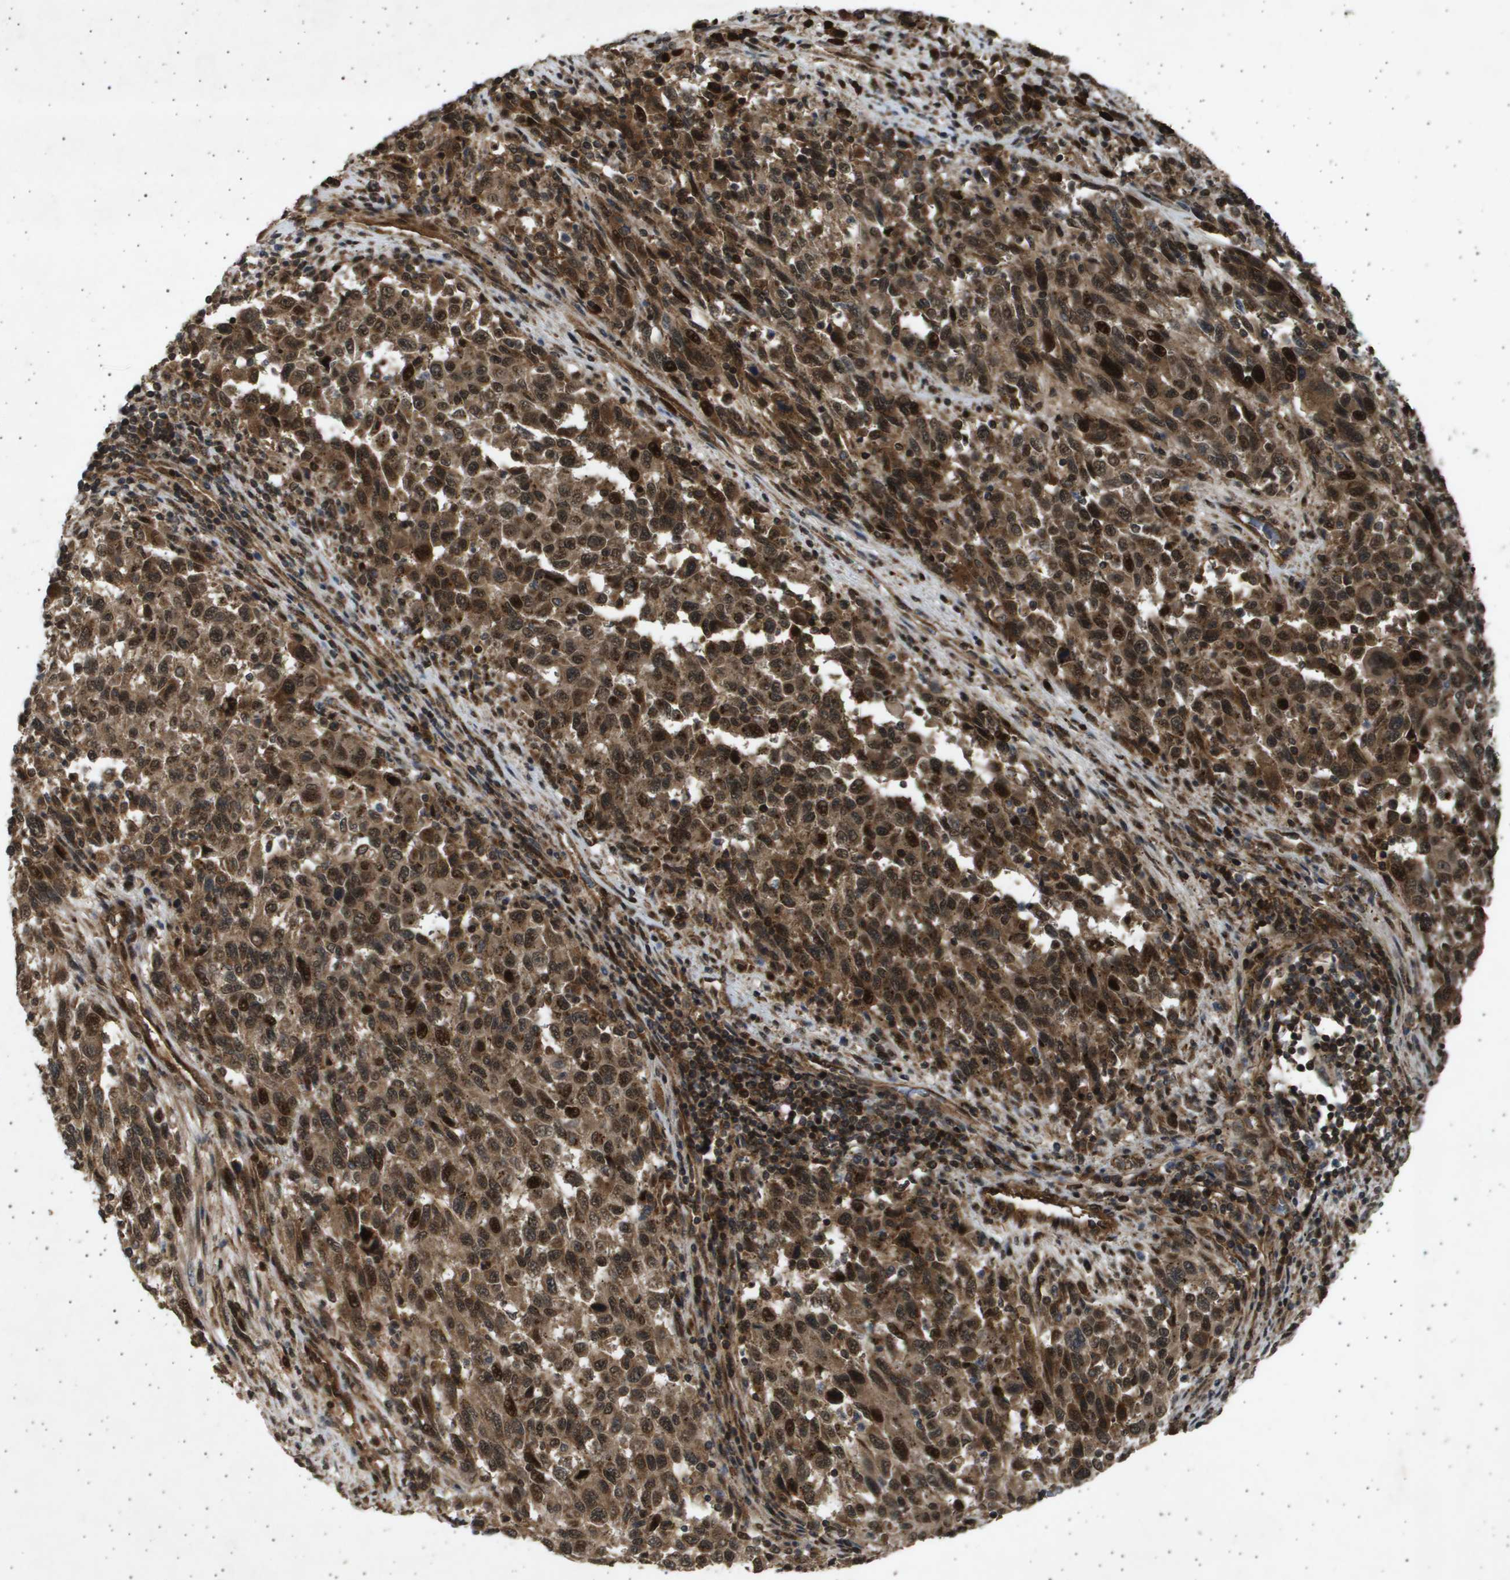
{"staining": {"intensity": "strong", "quantity": ">75%", "location": "cytoplasmic/membranous,nuclear"}, "tissue": "melanoma", "cell_type": "Tumor cells", "image_type": "cancer", "snomed": [{"axis": "morphology", "description": "Malignant melanoma, Metastatic site"}, {"axis": "topography", "description": "Lymph node"}], "caption": "An immunohistochemistry photomicrograph of neoplastic tissue is shown. Protein staining in brown highlights strong cytoplasmic/membranous and nuclear positivity in malignant melanoma (metastatic site) within tumor cells. (DAB (3,3'-diaminobenzidine) IHC with brightfield microscopy, high magnification).", "gene": "TNRC6A", "patient": {"sex": "male", "age": 61}}